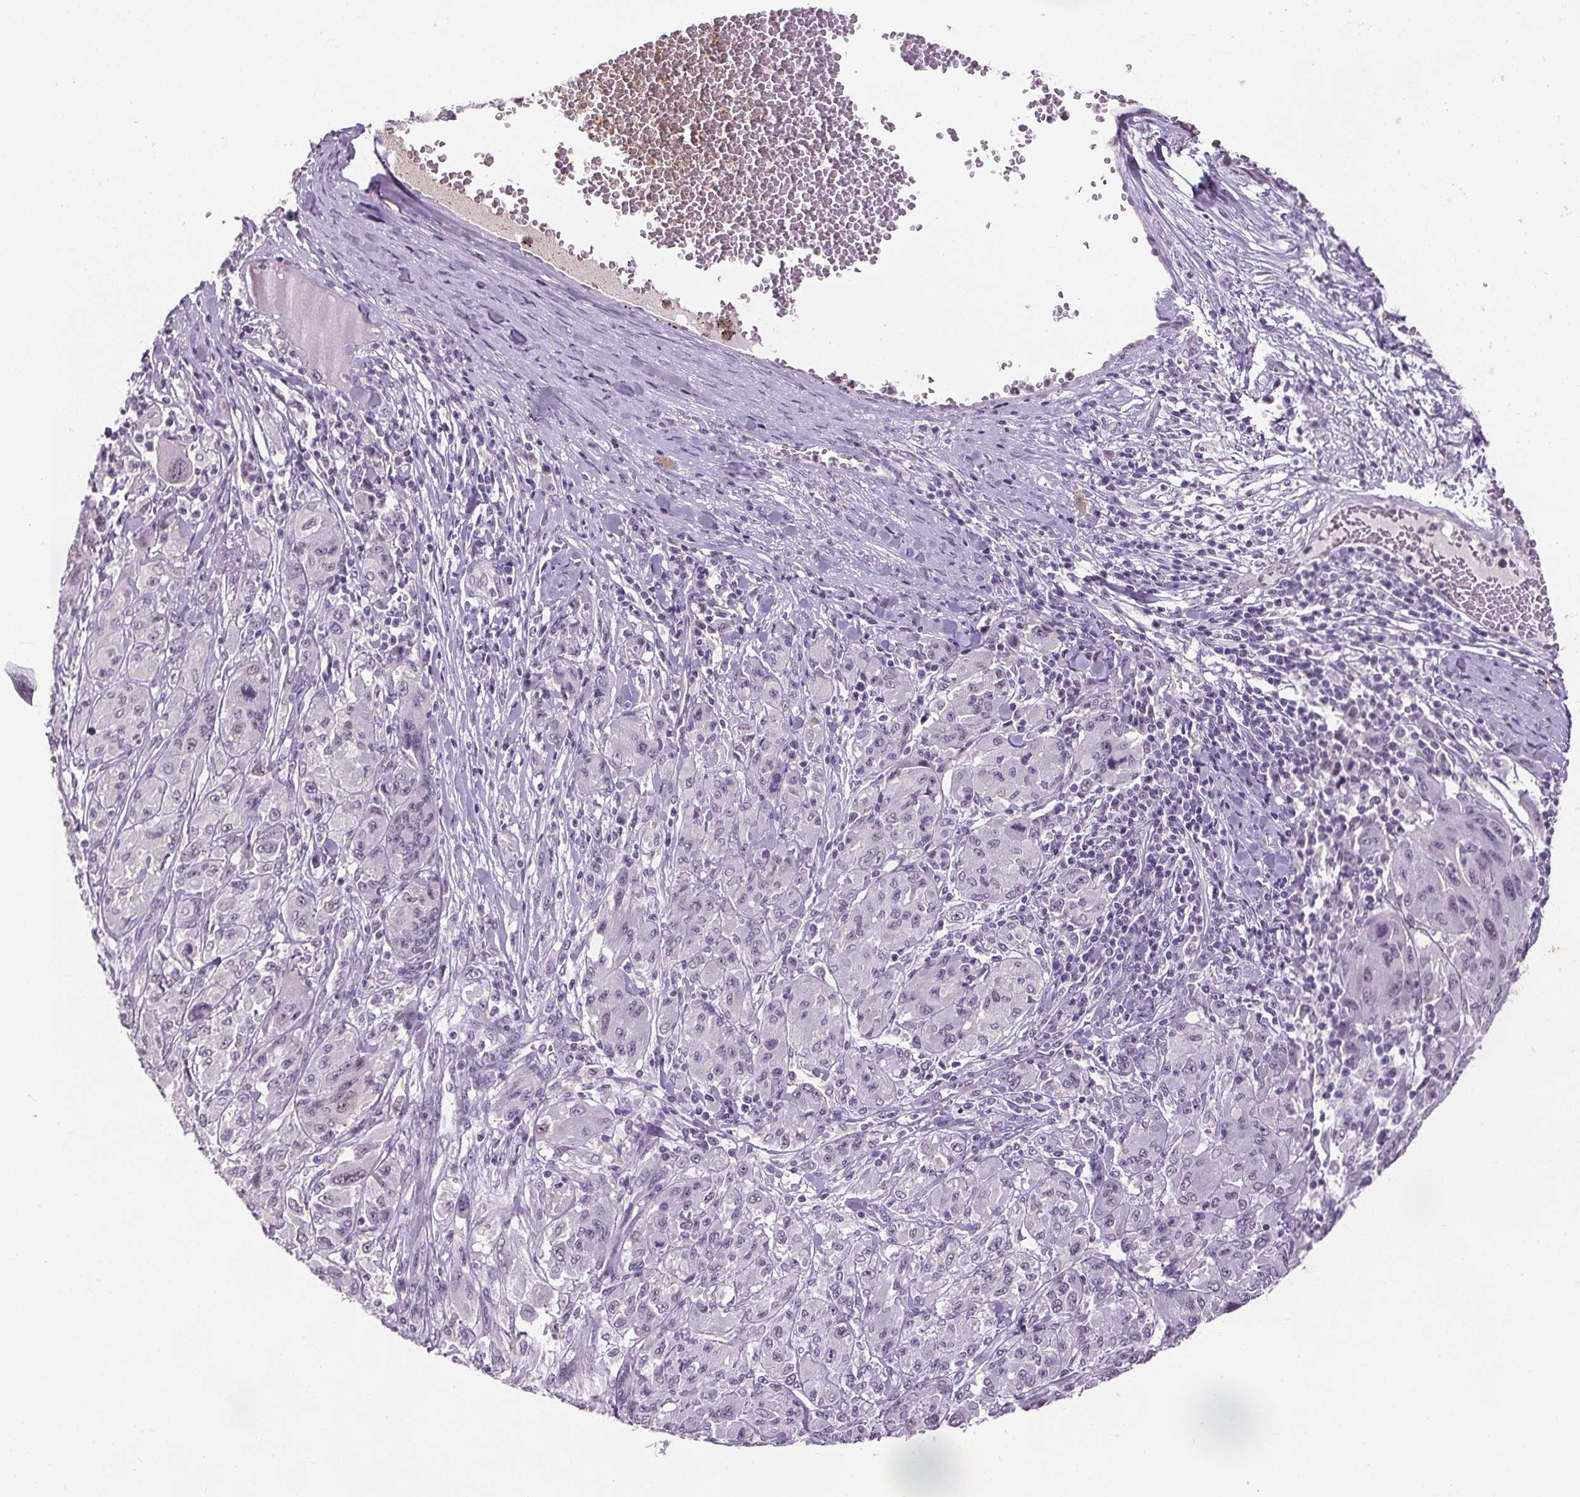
{"staining": {"intensity": "negative", "quantity": "none", "location": "none"}, "tissue": "melanoma", "cell_type": "Tumor cells", "image_type": "cancer", "snomed": [{"axis": "morphology", "description": "Malignant melanoma, NOS"}, {"axis": "topography", "description": "Skin"}], "caption": "This is a histopathology image of immunohistochemistry staining of melanoma, which shows no positivity in tumor cells.", "gene": "SLC2A9", "patient": {"sex": "female", "age": 91}}